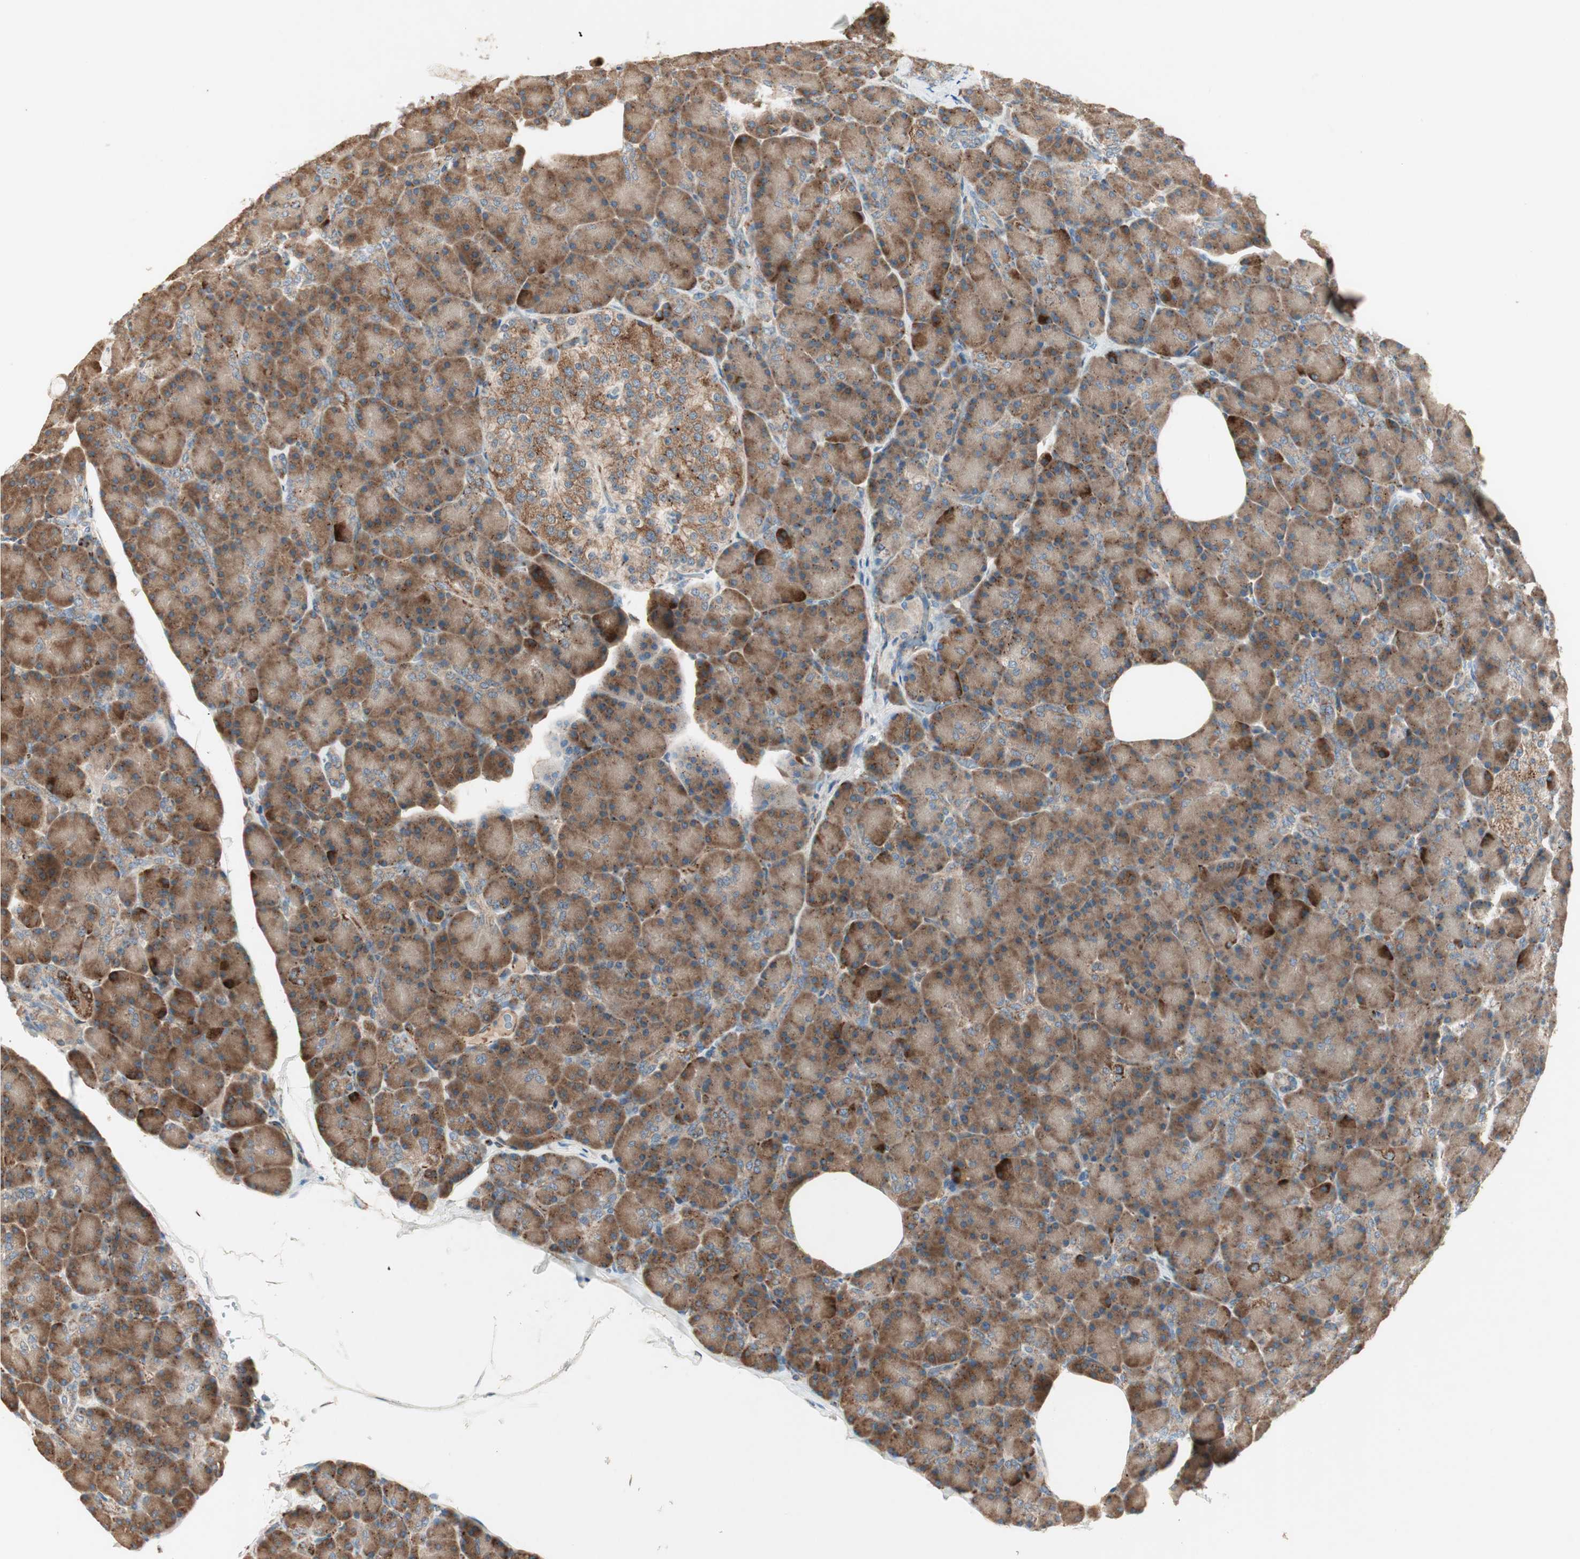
{"staining": {"intensity": "strong", "quantity": ">75%", "location": "cytoplasmic/membranous"}, "tissue": "pancreas", "cell_type": "Exocrine glandular cells", "image_type": "normal", "snomed": [{"axis": "morphology", "description": "Normal tissue, NOS"}, {"axis": "topography", "description": "Pancreas"}], "caption": "Pancreas stained with DAB immunohistochemistry demonstrates high levels of strong cytoplasmic/membranous staining in approximately >75% of exocrine glandular cells. (DAB (3,3'-diaminobenzidine) IHC with brightfield microscopy, high magnification).", "gene": "CHADL", "patient": {"sex": "female", "age": 43}}